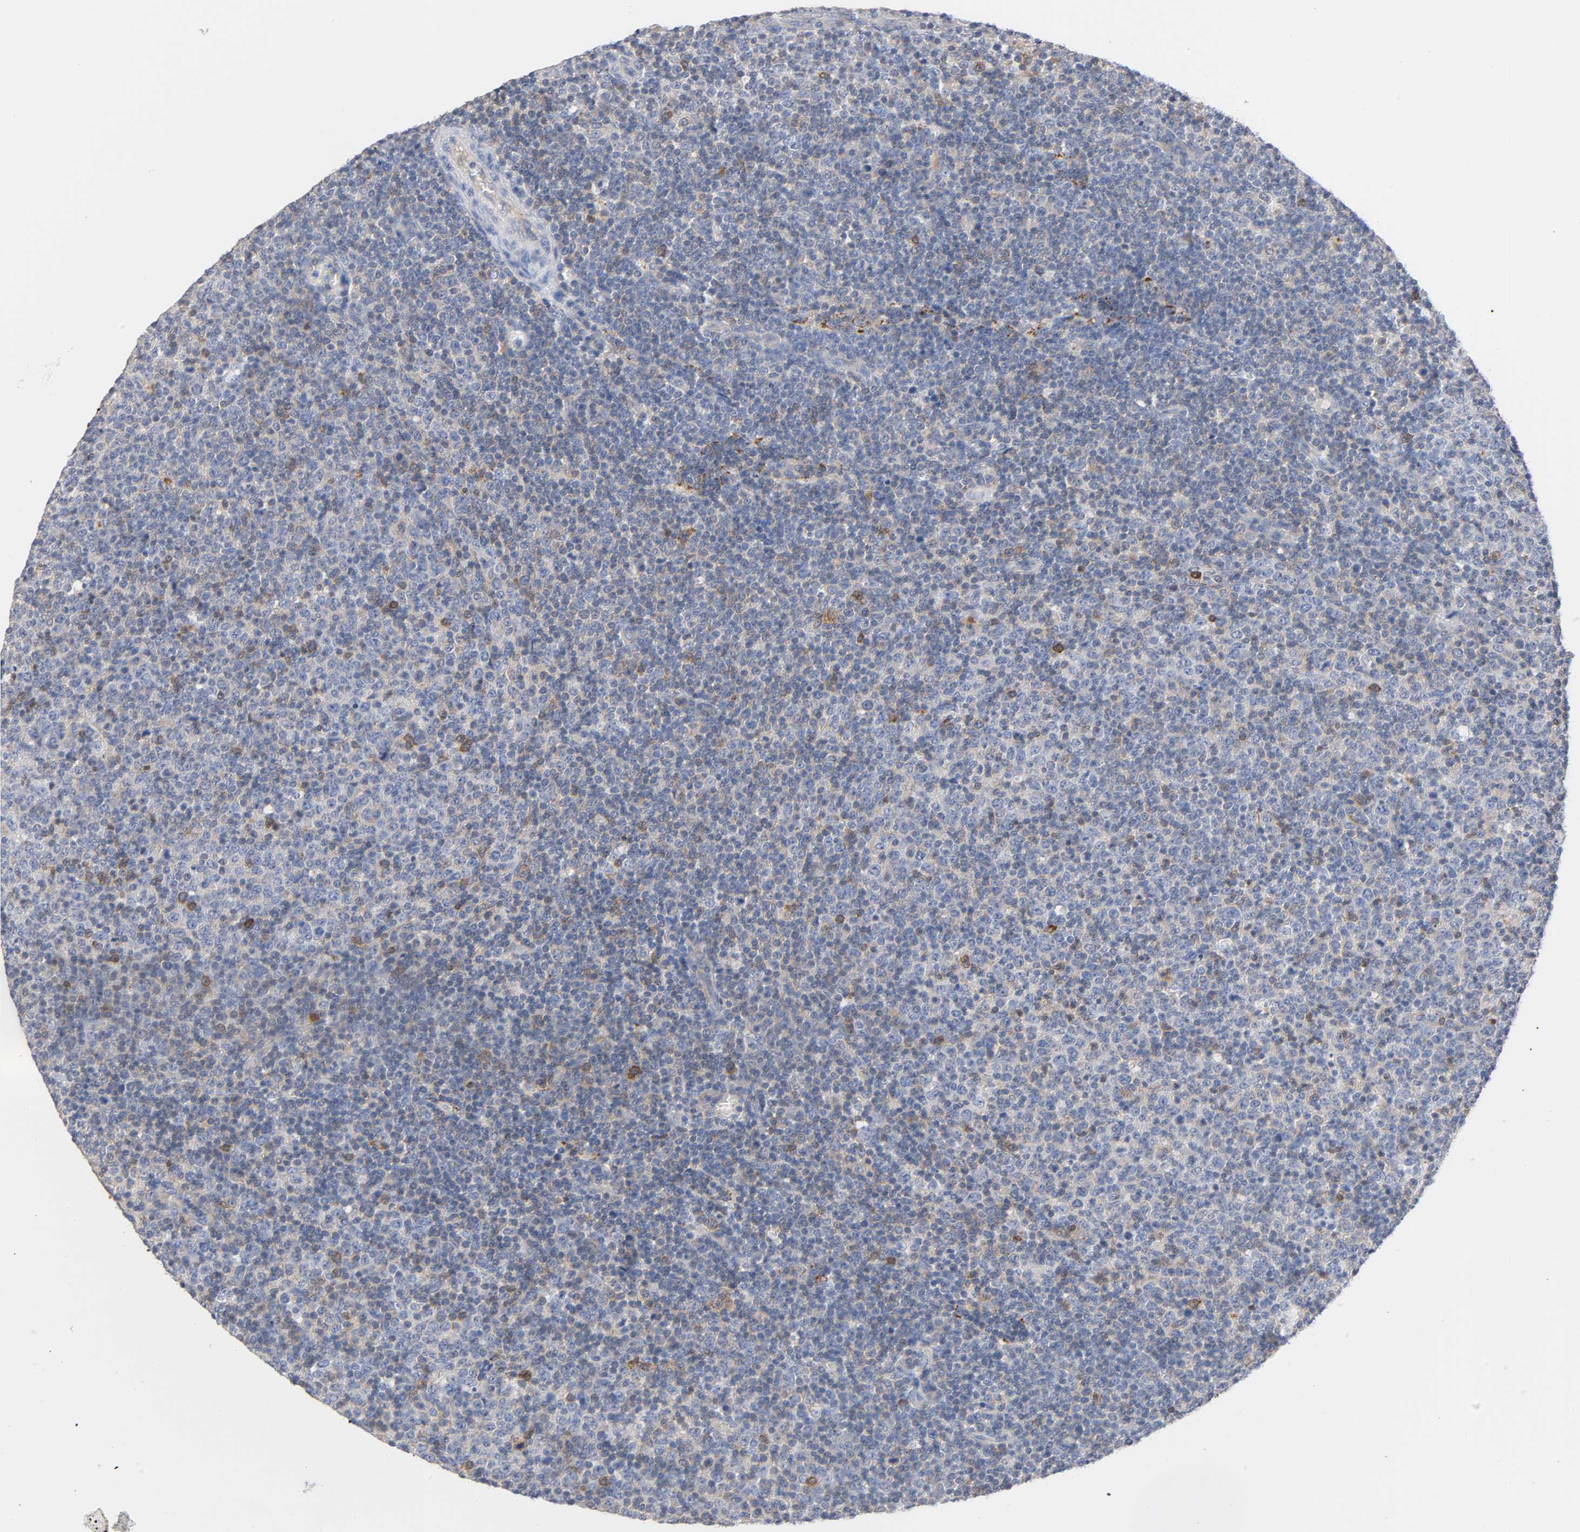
{"staining": {"intensity": "moderate", "quantity": "25%-75%", "location": "cytoplasmic/membranous"}, "tissue": "lymphoma", "cell_type": "Tumor cells", "image_type": "cancer", "snomed": [{"axis": "morphology", "description": "Malignant lymphoma, non-Hodgkin's type, Low grade"}, {"axis": "topography", "description": "Lymph node"}], "caption": "There is medium levels of moderate cytoplasmic/membranous expression in tumor cells of malignant lymphoma, non-Hodgkin's type (low-grade), as demonstrated by immunohistochemical staining (brown color).", "gene": "MALT1", "patient": {"sex": "male", "age": 70}}